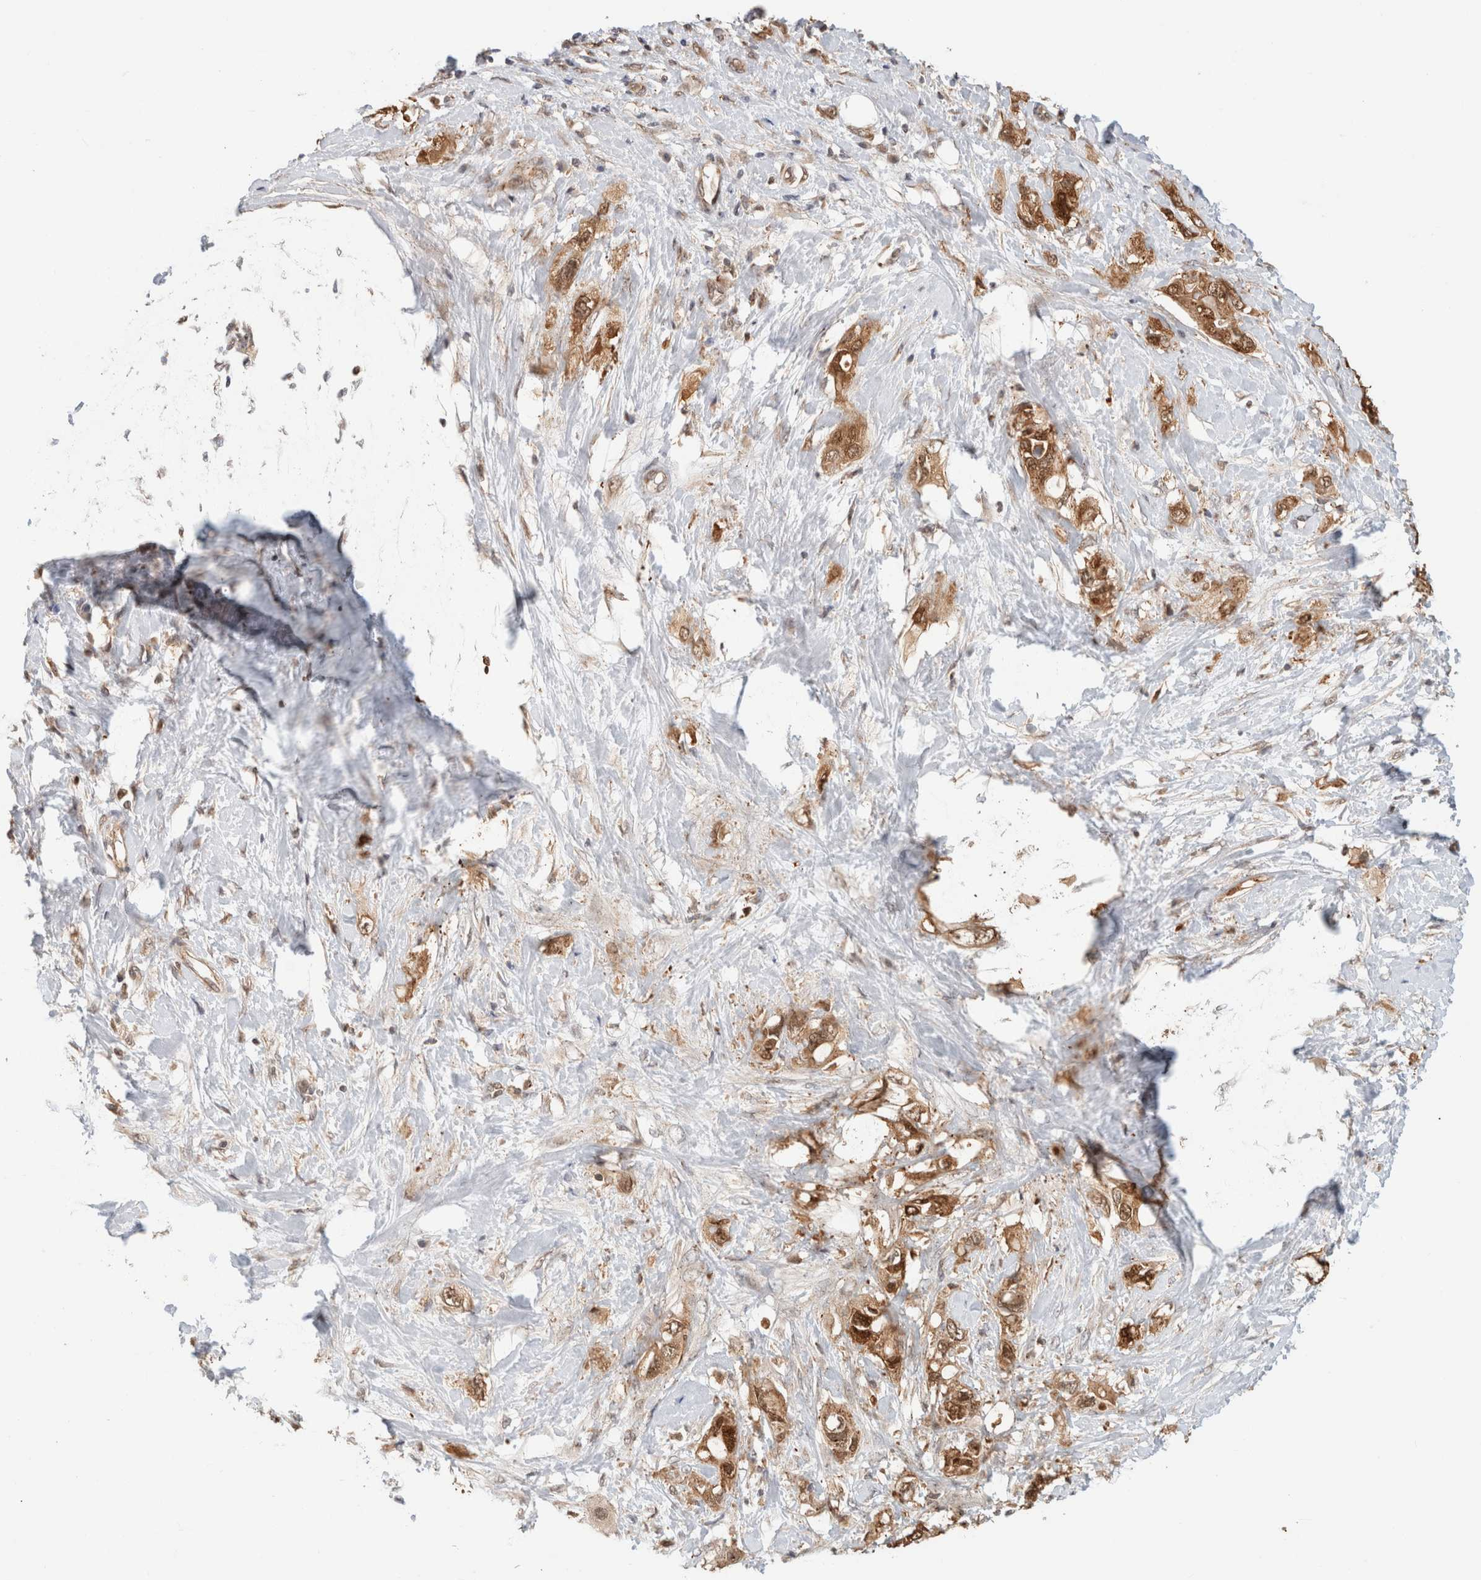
{"staining": {"intensity": "moderate", "quantity": ">75%", "location": "cytoplasmic/membranous,nuclear"}, "tissue": "pancreatic cancer", "cell_type": "Tumor cells", "image_type": "cancer", "snomed": [{"axis": "morphology", "description": "Adenocarcinoma, NOS"}, {"axis": "topography", "description": "Pancreas"}], "caption": "Protein expression by immunohistochemistry (IHC) reveals moderate cytoplasmic/membranous and nuclear positivity in about >75% of tumor cells in adenocarcinoma (pancreatic).", "gene": "OTUD6B", "patient": {"sex": "female", "age": 56}}